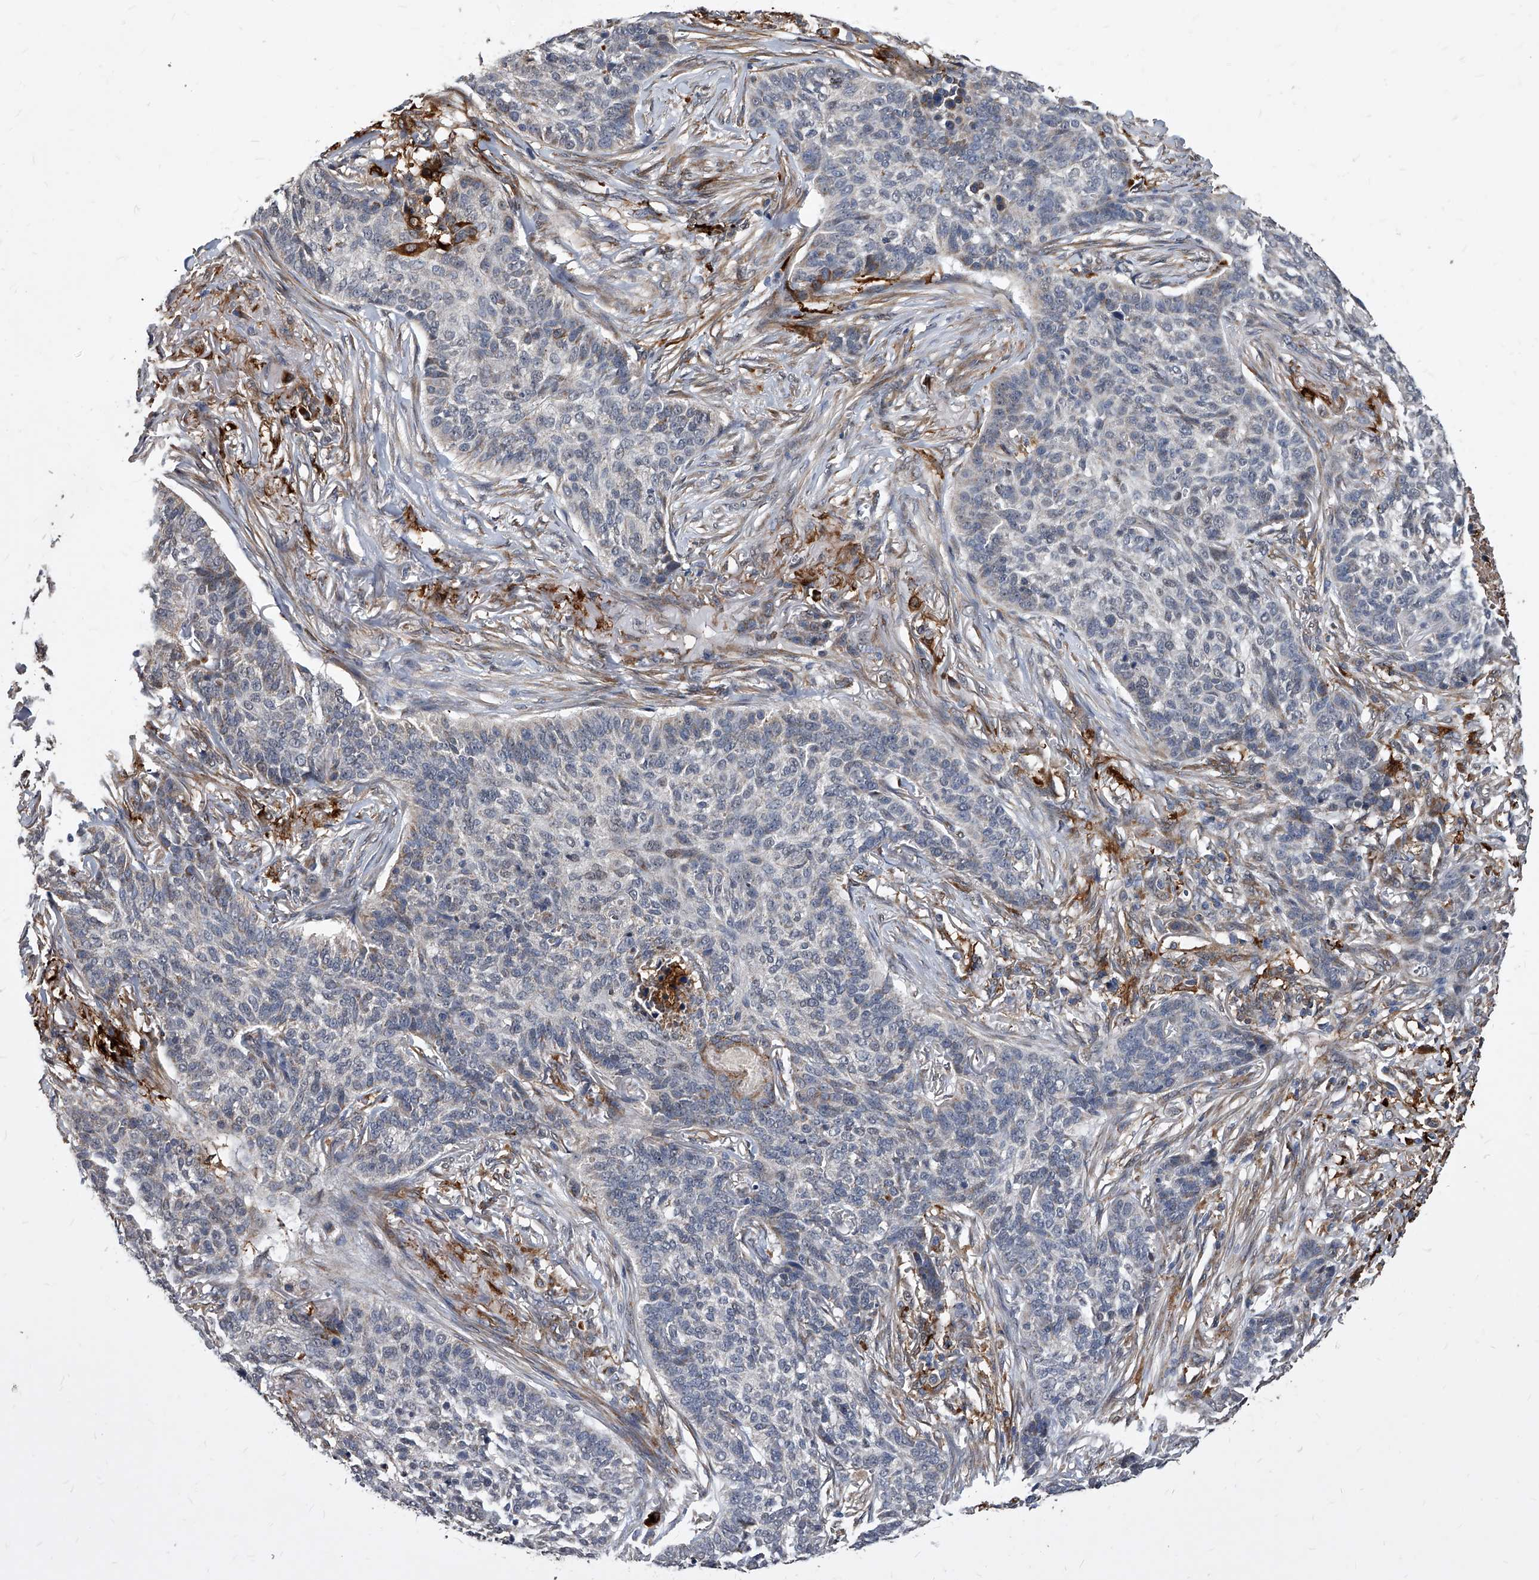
{"staining": {"intensity": "weak", "quantity": "<25%", "location": "cytoplasmic/membranous"}, "tissue": "skin cancer", "cell_type": "Tumor cells", "image_type": "cancer", "snomed": [{"axis": "morphology", "description": "Basal cell carcinoma"}, {"axis": "topography", "description": "Skin"}], "caption": "Image shows no protein staining in tumor cells of skin cancer tissue. (Stains: DAB (3,3'-diaminobenzidine) IHC with hematoxylin counter stain, Microscopy: brightfield microscopy at high magnification).", "gene": "SOBP", "patient": {"sex": "male", "age": 85}}